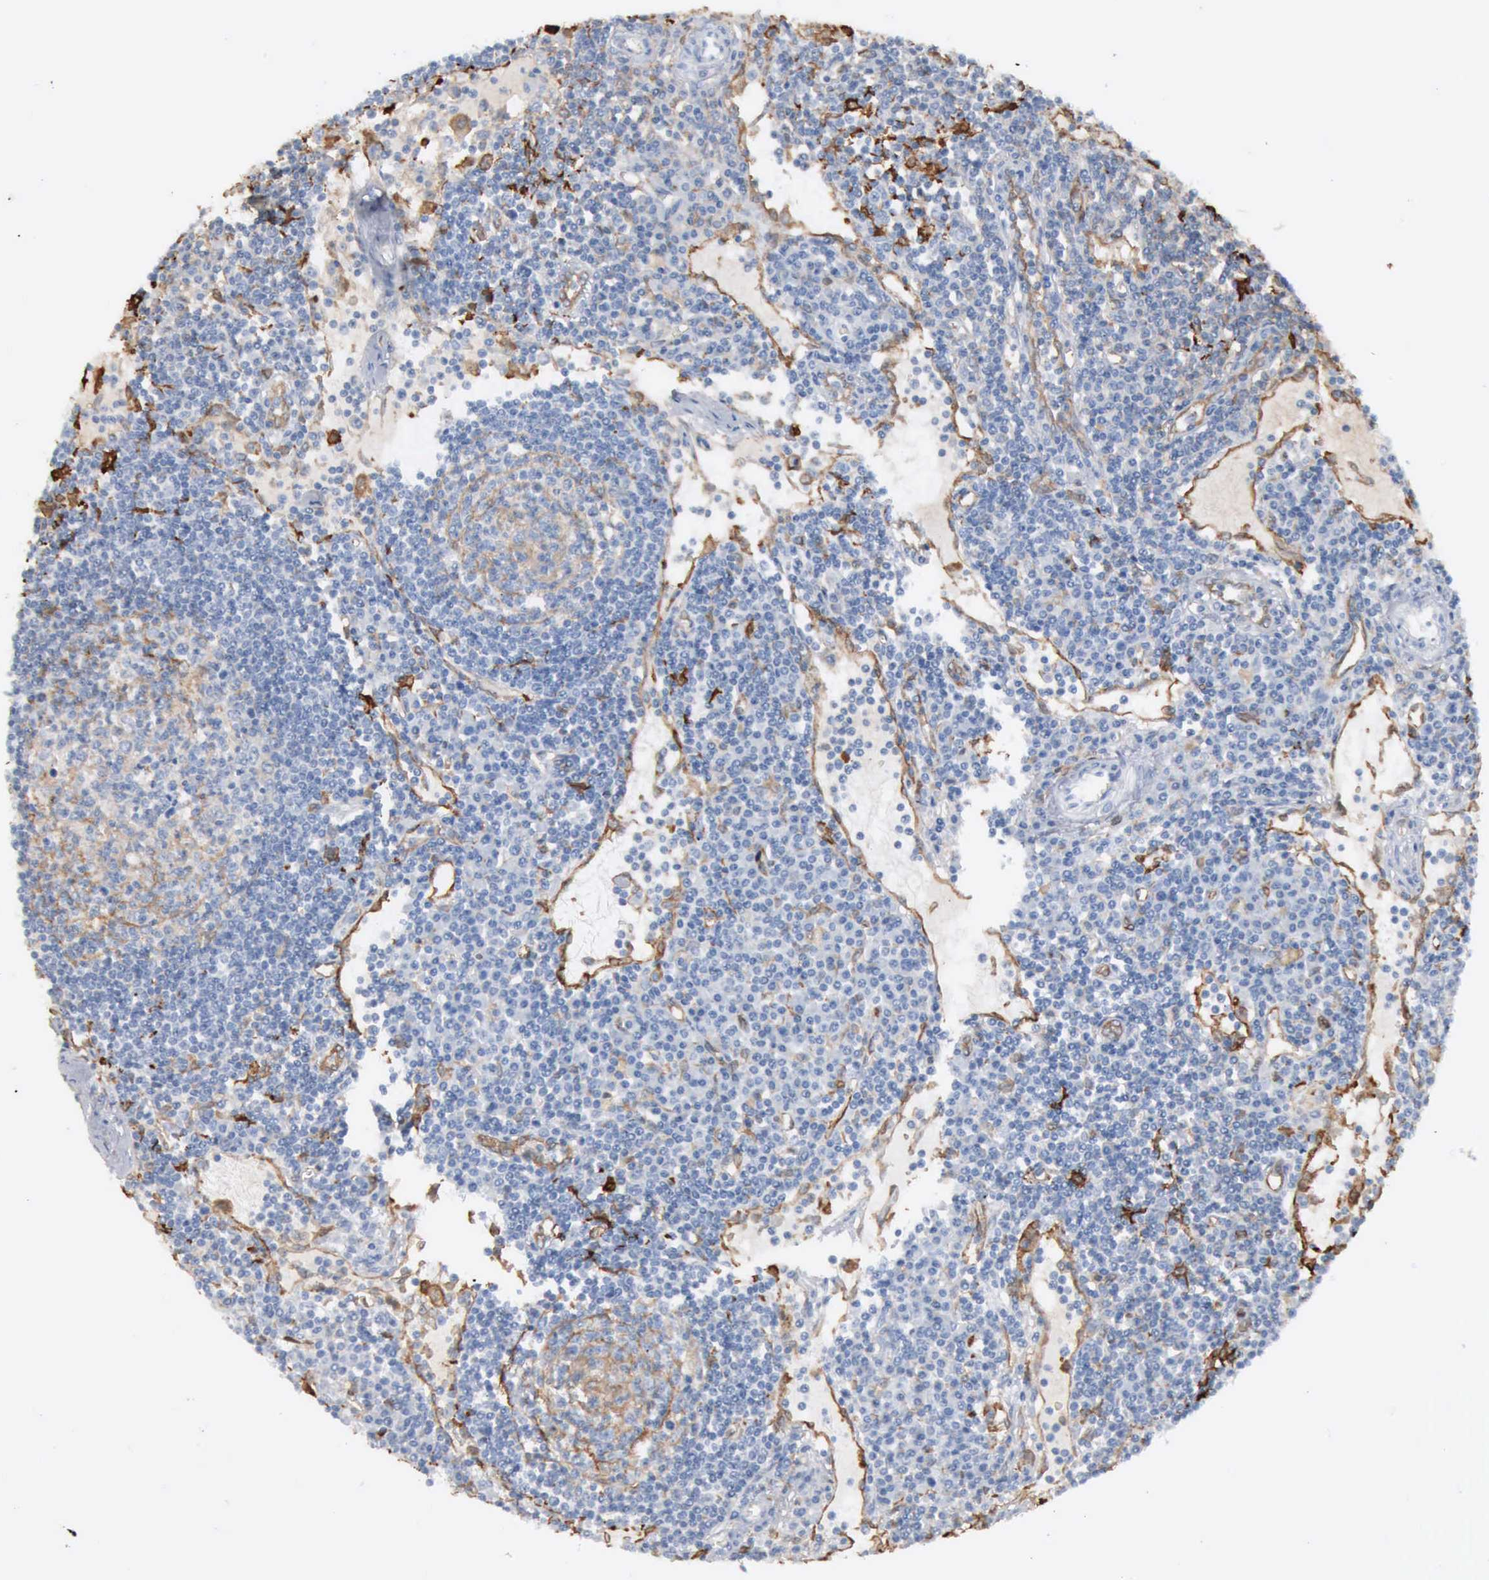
{"staining": {"intensity": "weak", "quantity": ">75%", "location": "cytoplasmic/membranous"}, "tissue": "lymph node", "cell_type": "Germinal center cells", "image_type": "normal", "snomed": [{"axis": "morphology", "description": "Normal tissue, NOS"}, {"axis": "topography", "description": "Lymph node"}], "caption": "Immunohistochemical staining of benign human lymph node demonstrates low levels of weak cytoplasmic/membranous staining in about >75% of germinal center cells.", "gene": "FSCN1", "patient": {"sex": "female", "age": 62}}